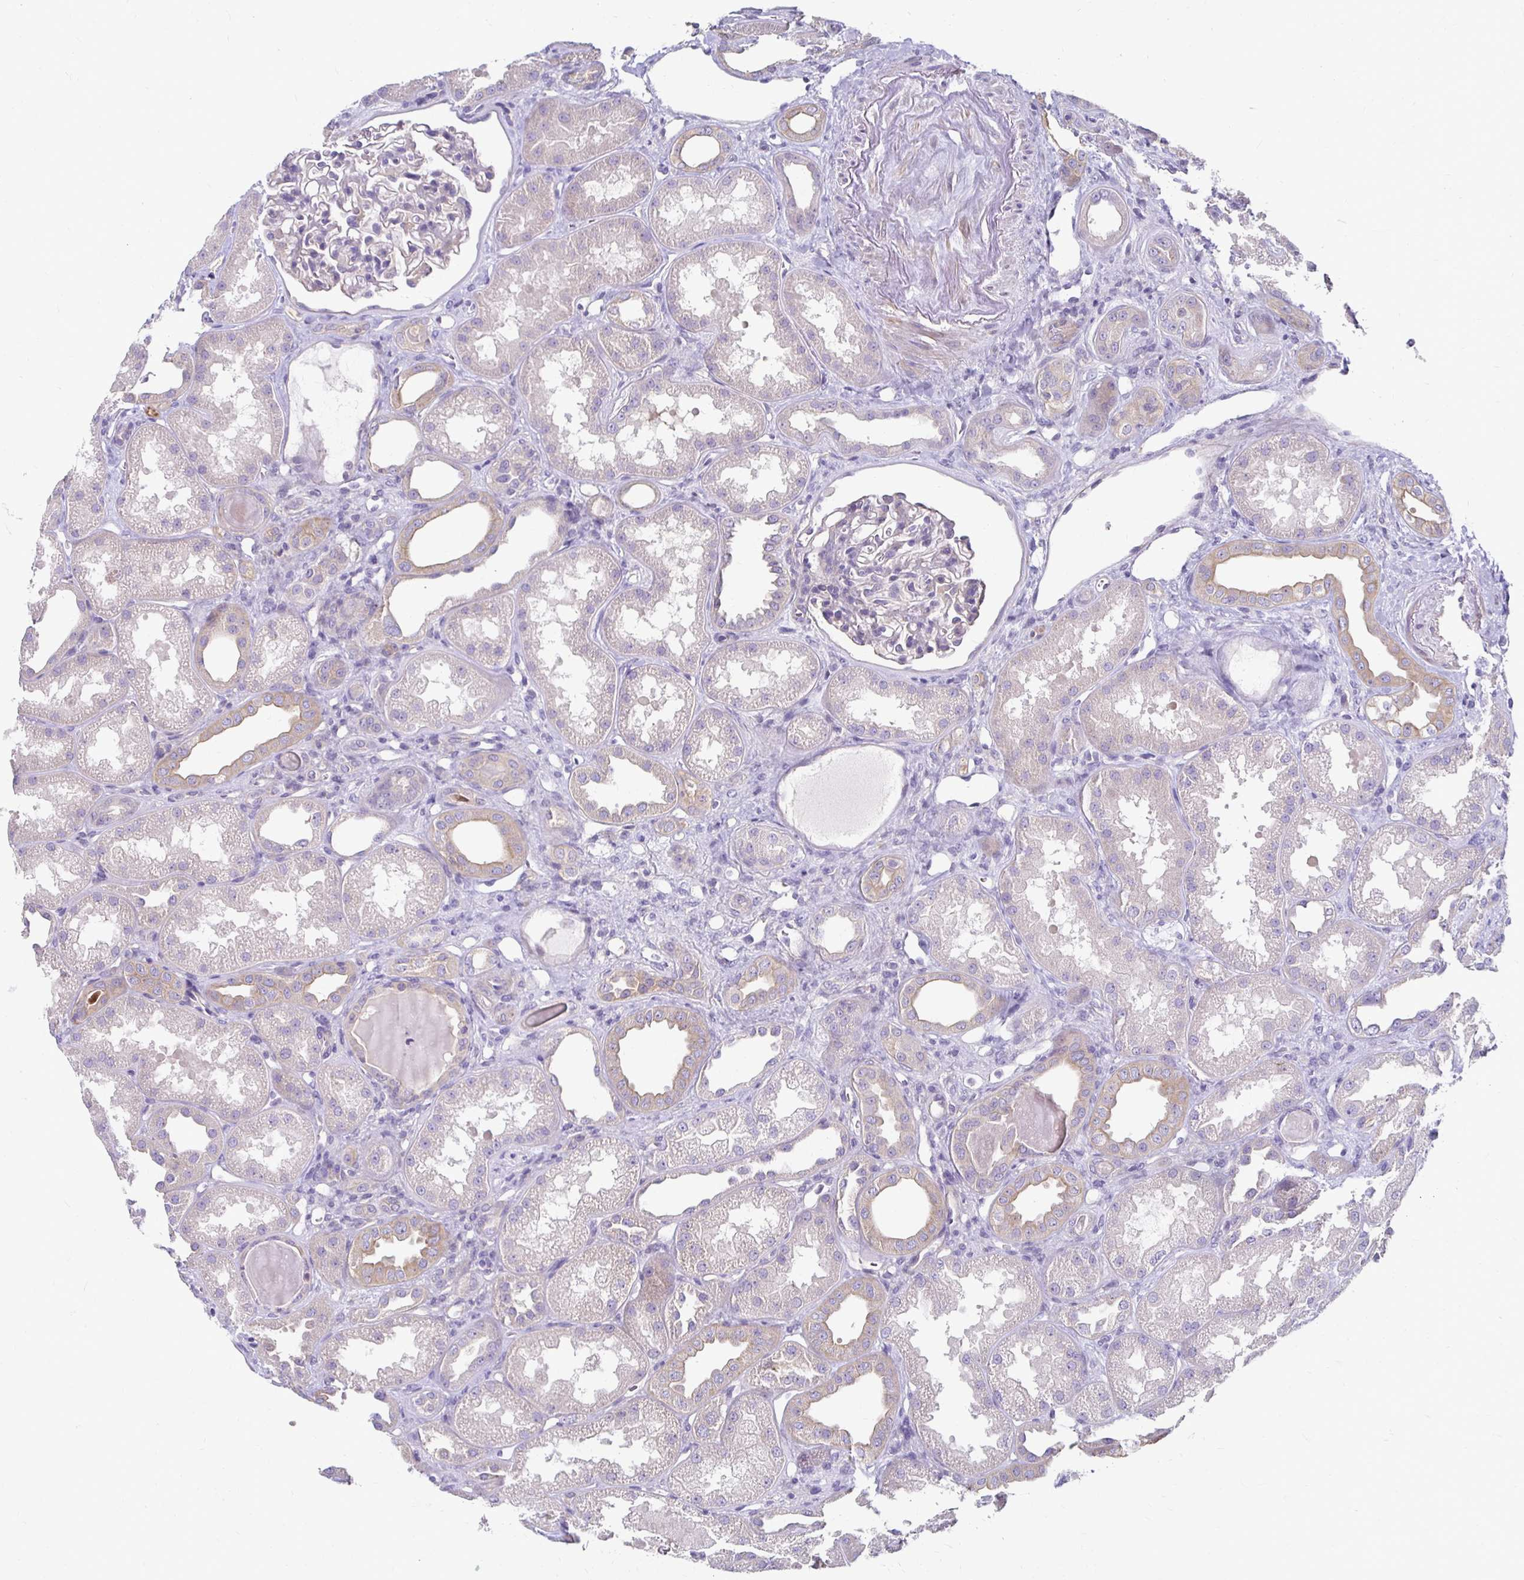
{"staining": {"intensity": "negative", "quantity": "none", "location": "none"}, "tissue": "kidney", "cell_type": "Cells in glomeruli", "image_type": "normal", "snomed": [{"axis": "morphology", "description": "Normal tissue, NOS"}, {"axis": "topography", "description": "Kidney"}], "caption": "Benign kidney was stained to show a protein in brown. There is no significant positivity in cells in glomeruli. (DAB immunohistochemistry (IHC) visualized using brightfield microscopy, high magnification).", "gene": "AKAP6", "patient": {"sex": "male", "age": 61}}